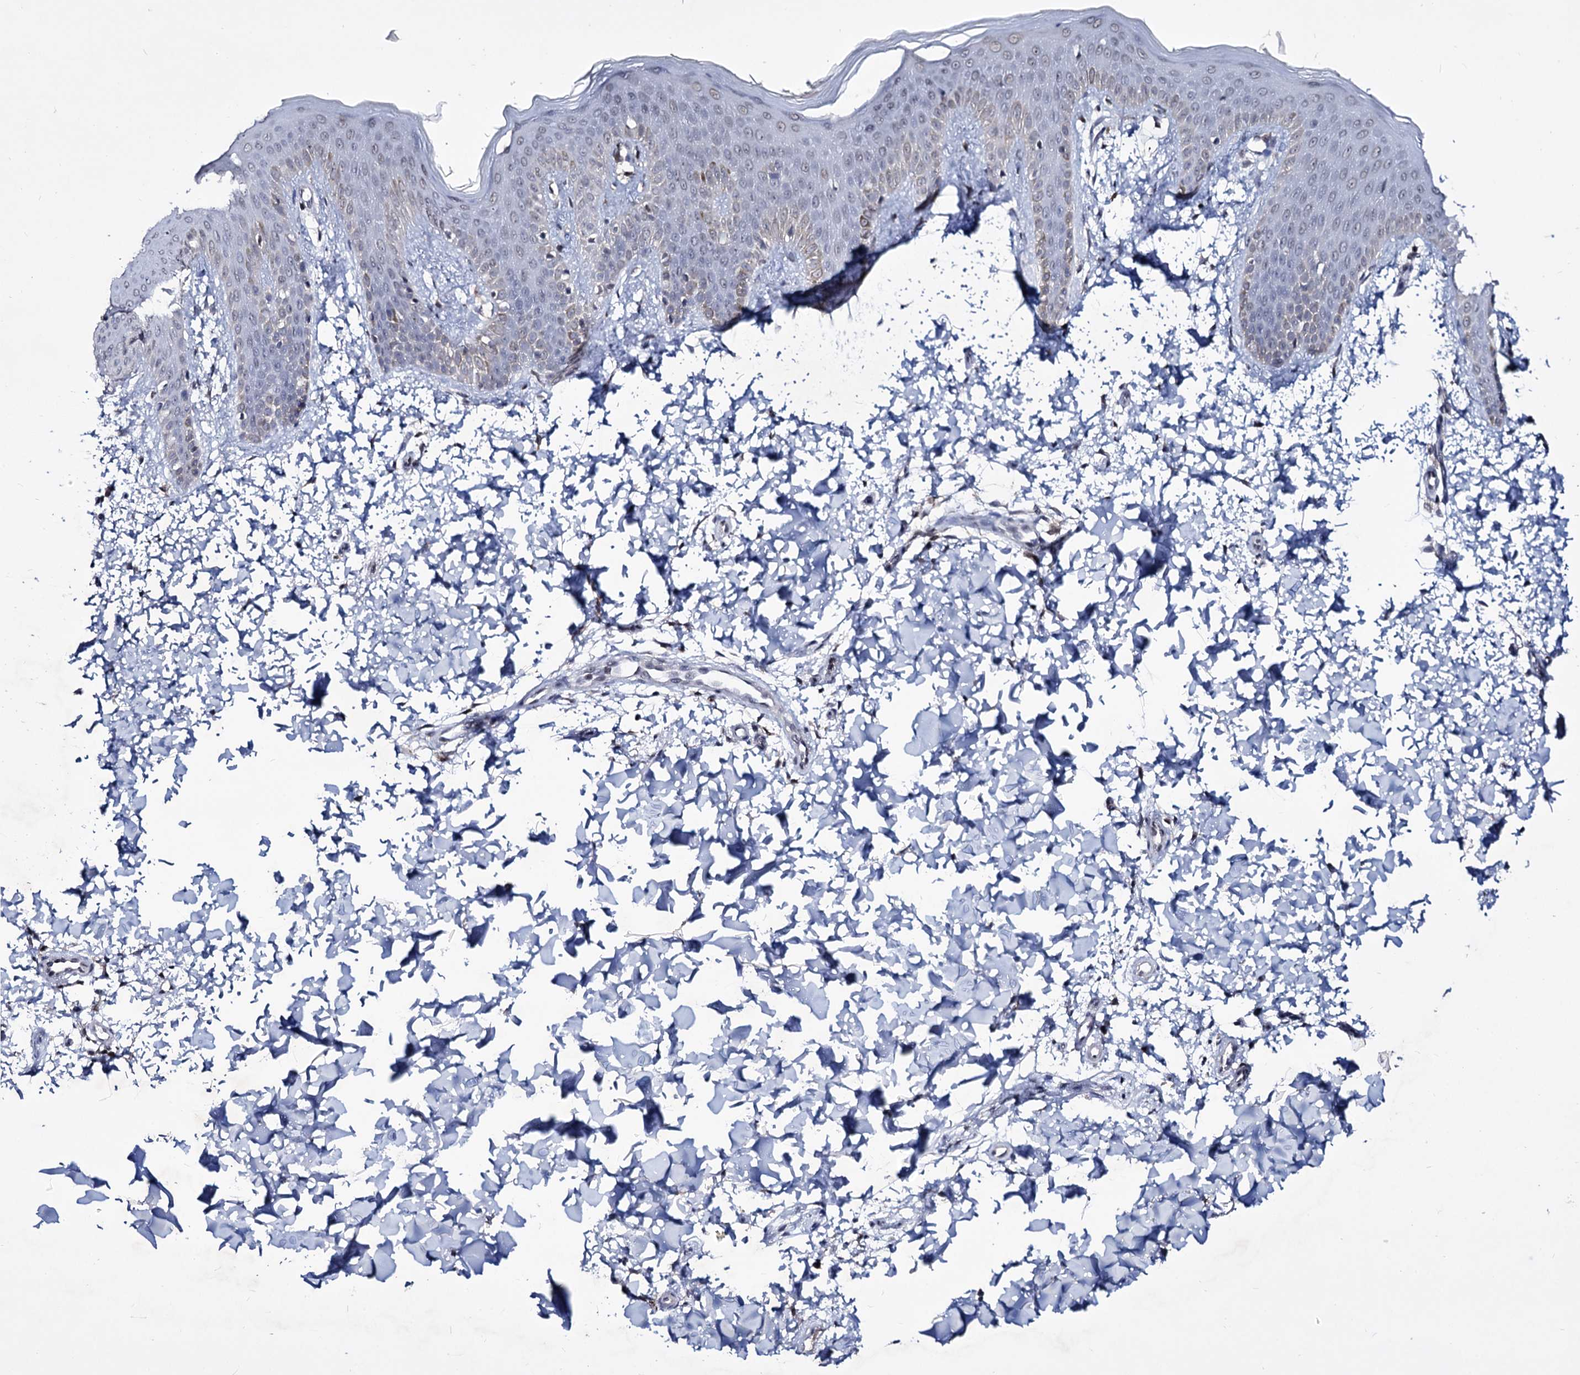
{"staining": {"intensity": "moderate", "quantity": ">75%", "location": "nuclear"}, "tissue": "skin", "cell_type": "Fibroblasts", "image_type": "normal", "snomed": [{"axis": "morphology", "description": "Normal tissue, NOS"}, {"axis": "topography", "description": "Skin"}], "caption": "The immunohistochemical stain labels moderate nuclear staining in fibroblasts of benign skin.", "gene": "SMCHD1", "patient": {"sex": "male", "age": 36}}